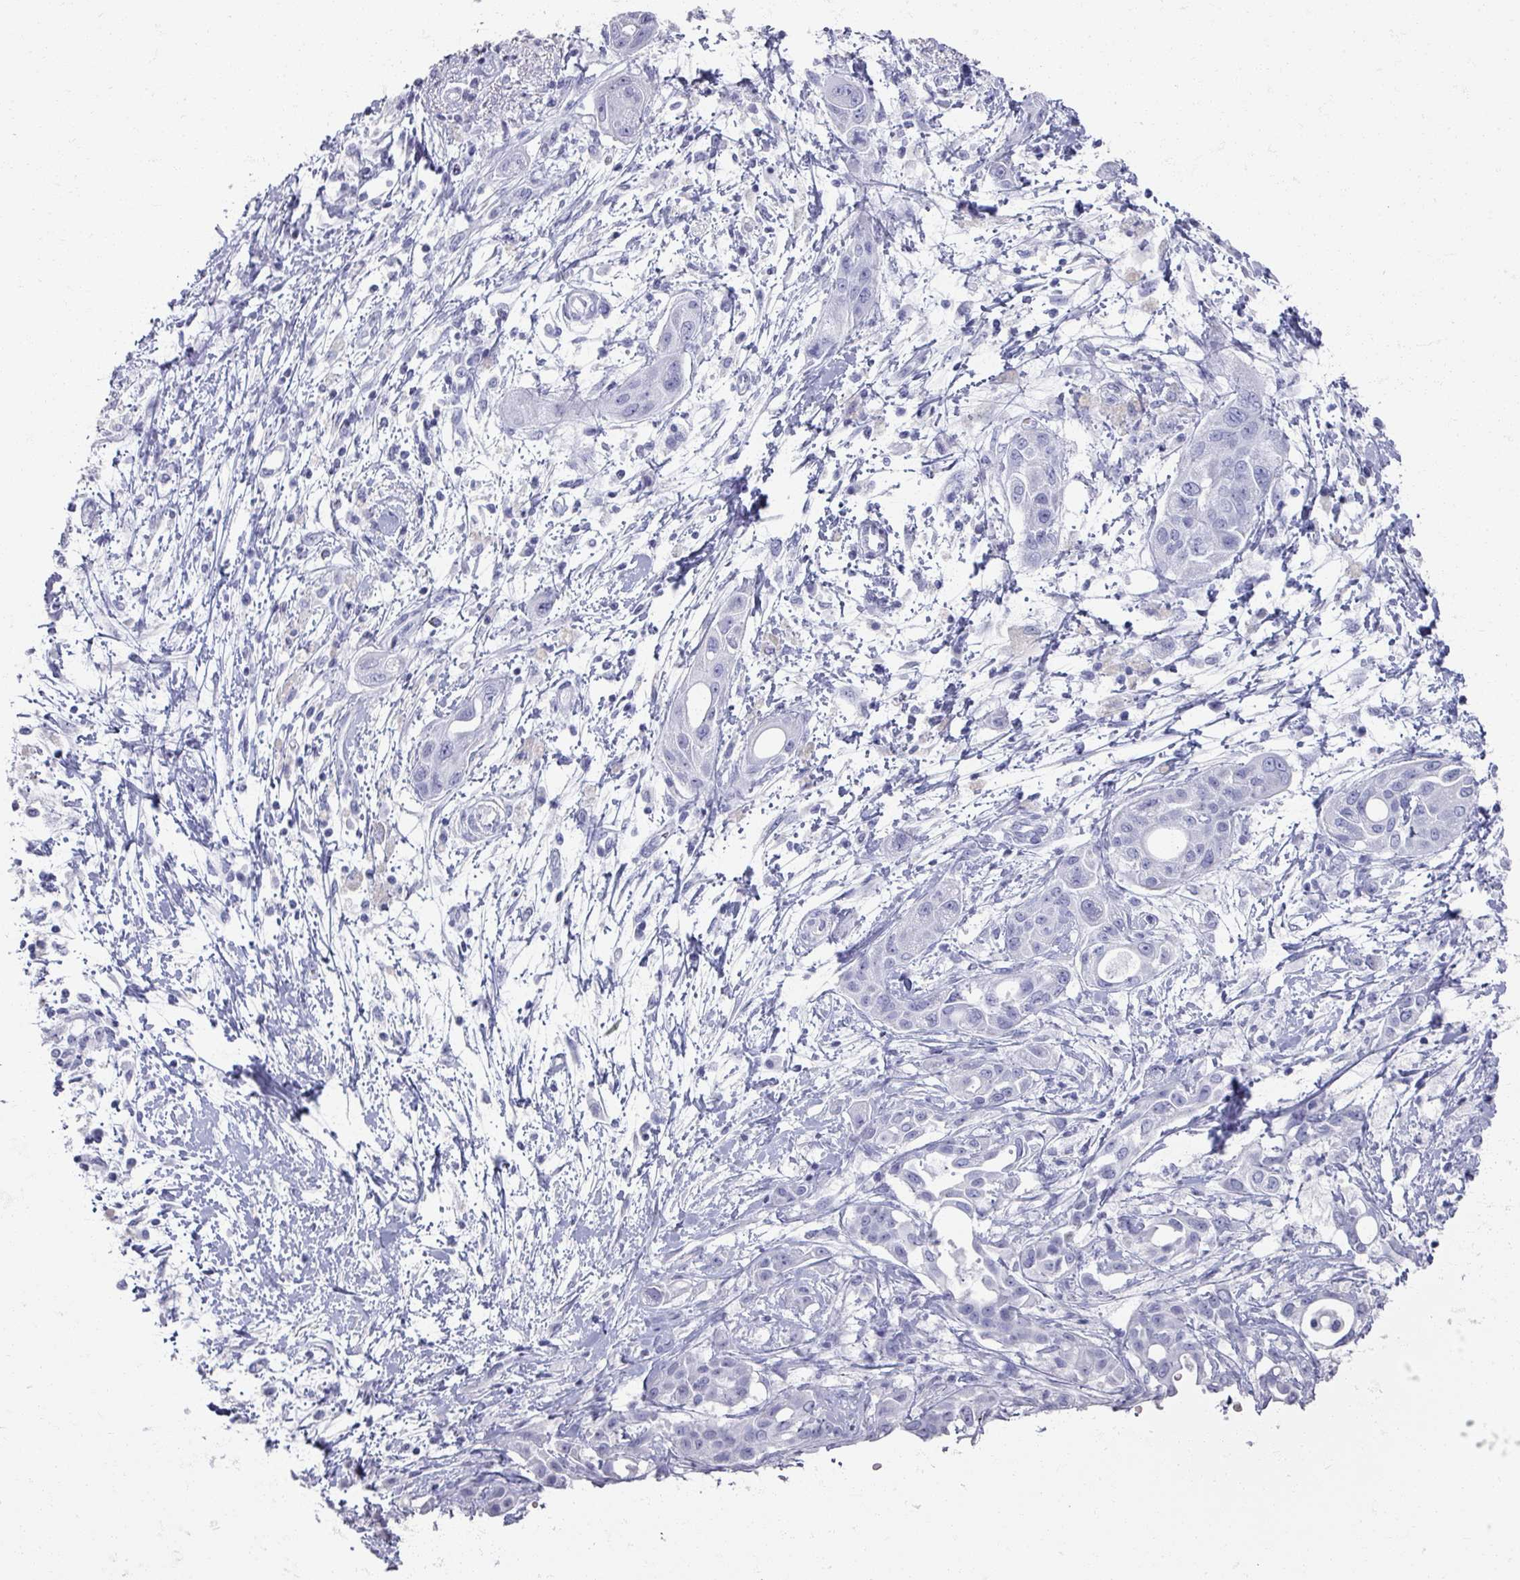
{"staining": {"intensity": "negative", "quantity": "none", "location": "none"}, "tissue": "pancreatic cancer", "cell_type": "Tumor cells", "image_type": "cancer", "snomed": [{"axis": "morphology", "description": "Adenocarcinoma, NOS"}, {"axis": "topography", "description": "Pancreas"}], "caption": "A high-resolution micrograph shows IHC staining of adenocarcinoma (pancreatic), which displays no significant positivity in tumor cells. (Stains: DAB (3,3'-diaminobenzidine) IHC with hematoxylin counter stain, Microscopy: brightfield microscopy at high magnification).", "gene": "OMG", "patient": {"sex": "male", "age": 68}}